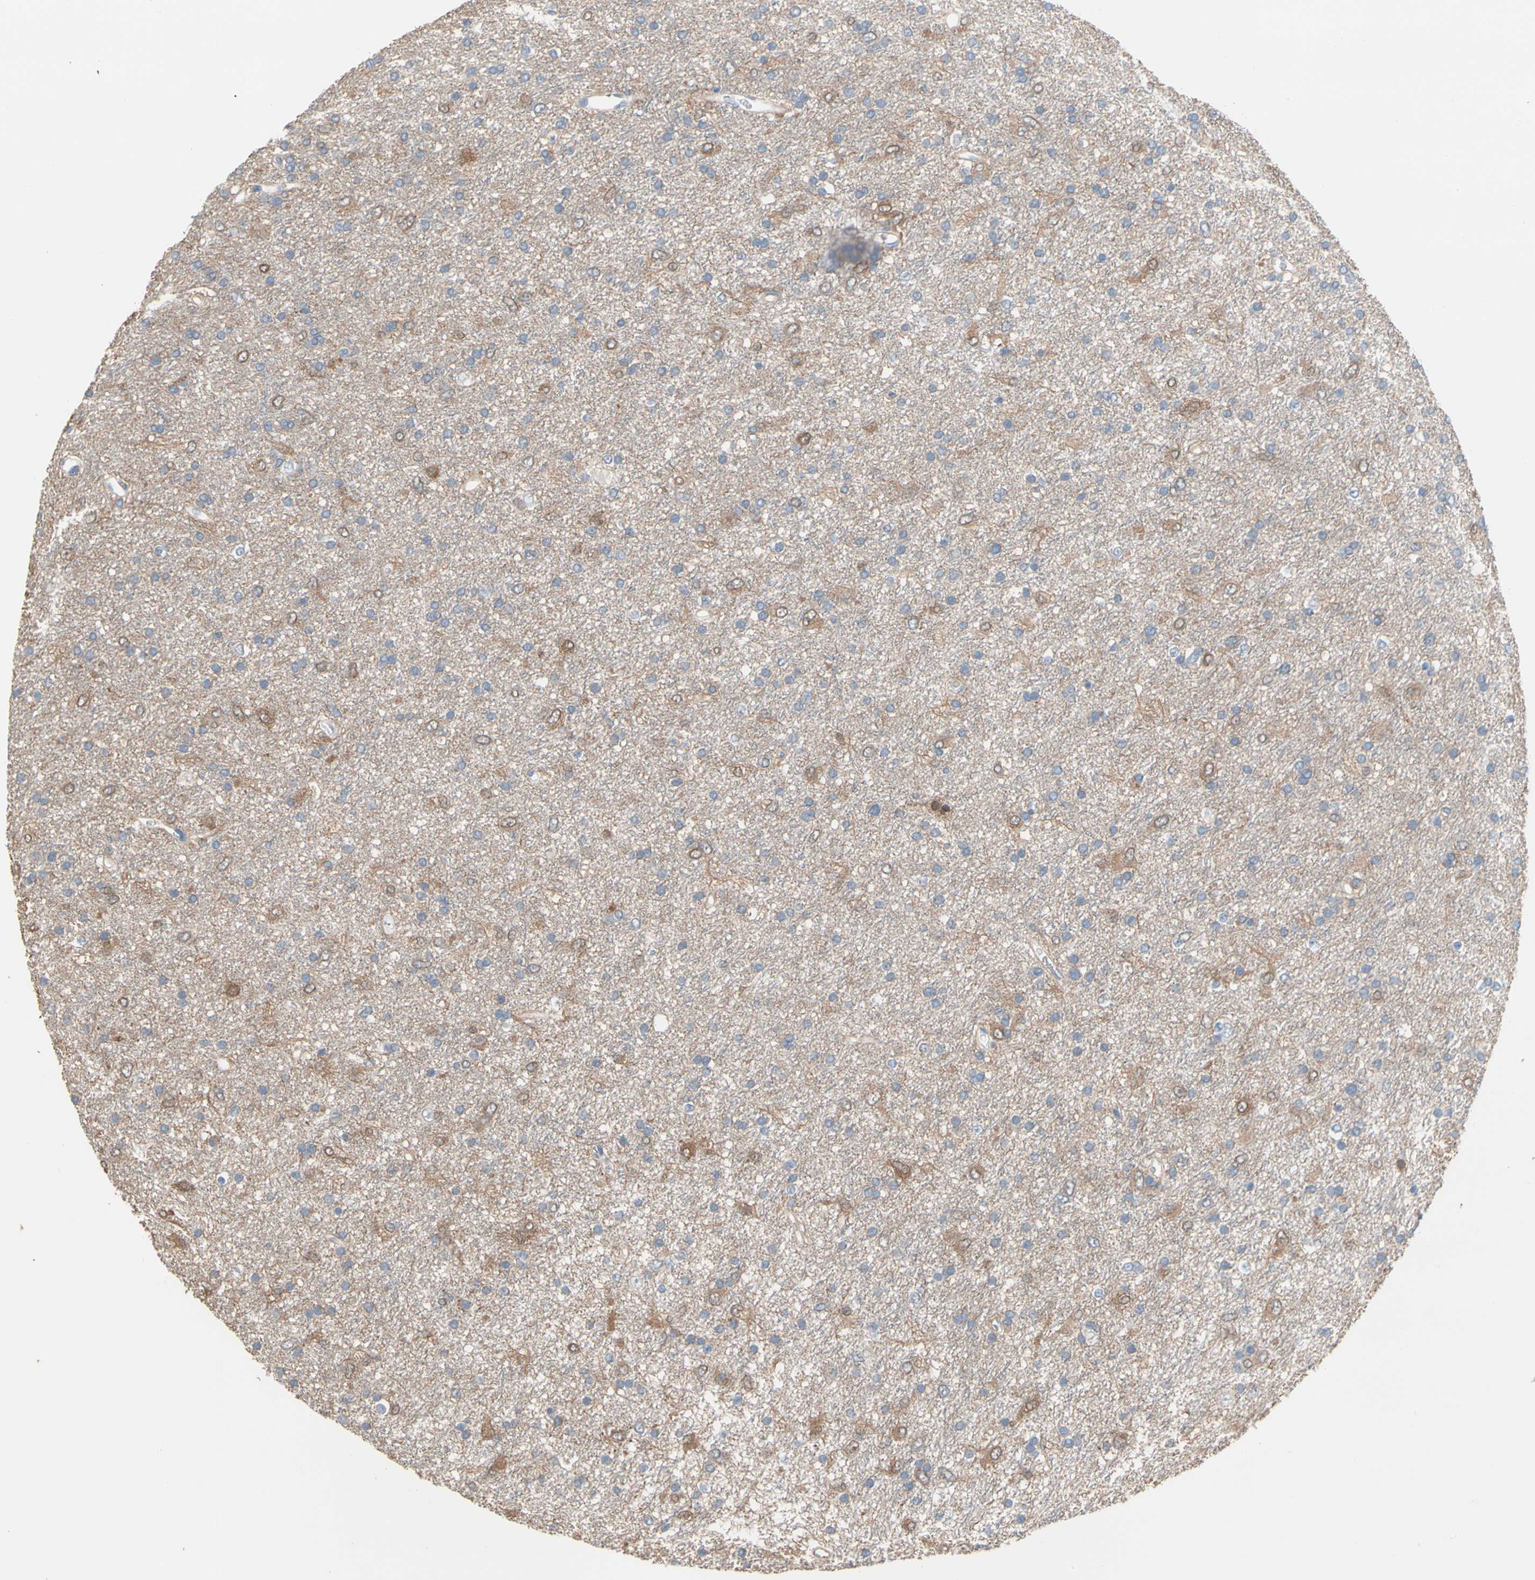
{"staining": {"intensity": "moderate", "quantity": "<25%", "location": "cytoplasmic/membranous"}, "tissue": "glioma", "cell_type": "Tumor cells", "image_type": "cancer", "snomed": [{"axis": "morphology", "description": "Glioma, malignant, Low grade"}, {"axis": "topography", "description": "Brain"}], "caption": "Brown immunohistochemical staining in malignant glioma (low-grade) exhibits moderate cytoplasmic/membranous expression in about <25% of tumor cells.", "gene": "BBOX1", "patient": {"sex": "male", "age": 77}}